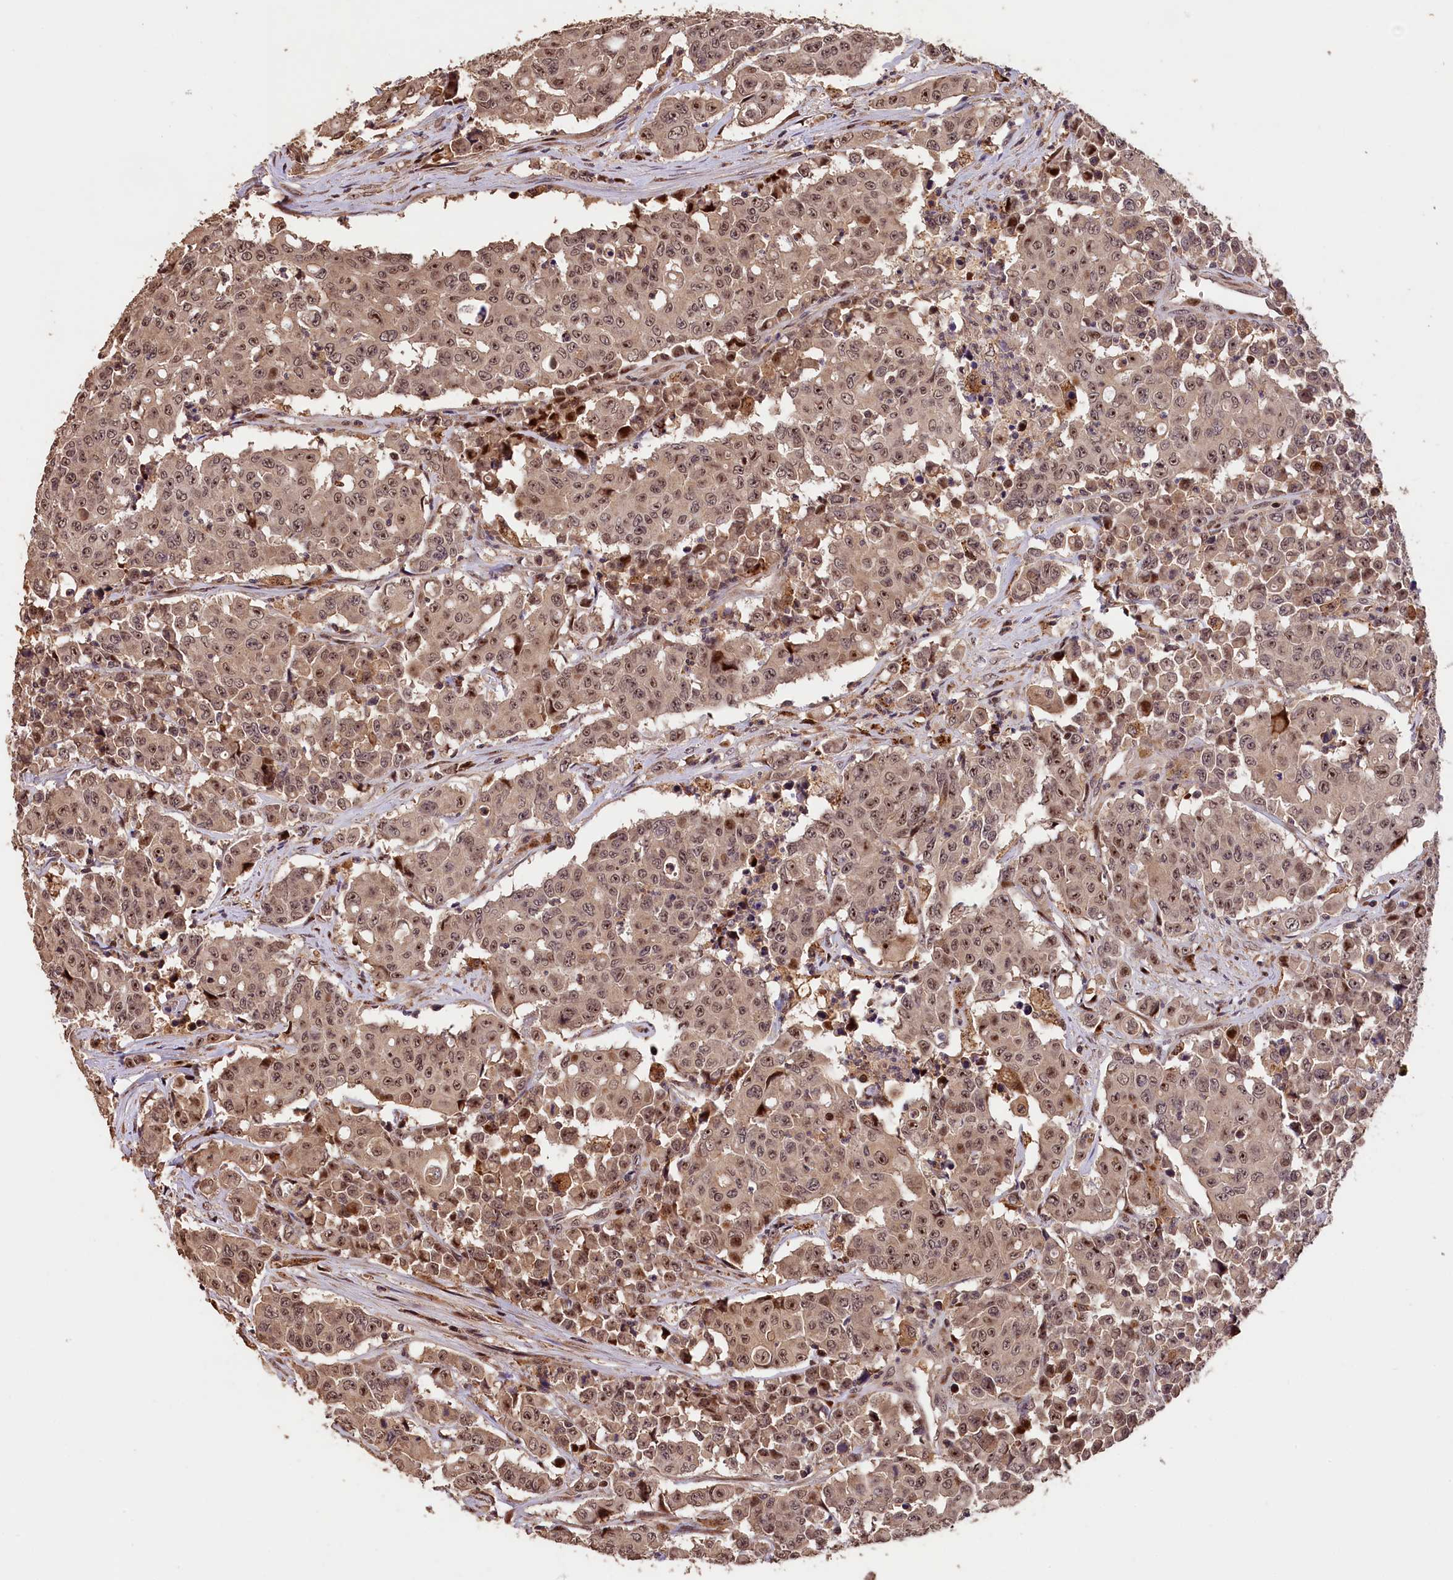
{"staining": {"intensity": "moderate", "quantity": ">75%", "location": "nuclear"}, "tissue": "colorectal cancer", "cell_type": "Tumor cells", "image_type": "cancer", "snomed": [{"axis": "morphology", "description": "Adenocarcinoma, NOS"}, {"axis": "topography", "description": "Colon"}], "caption": "This image demonstrates colorectal cancer (adenocarcinoma) stained with immunohistochemistry to label a protein in brown. The nuclear of tumor cells show moderate positivity for the protein. Nuclei are counter-stained blue.", "gene": "PHAF1", "patient": {"sex": "male", "age": 51}}